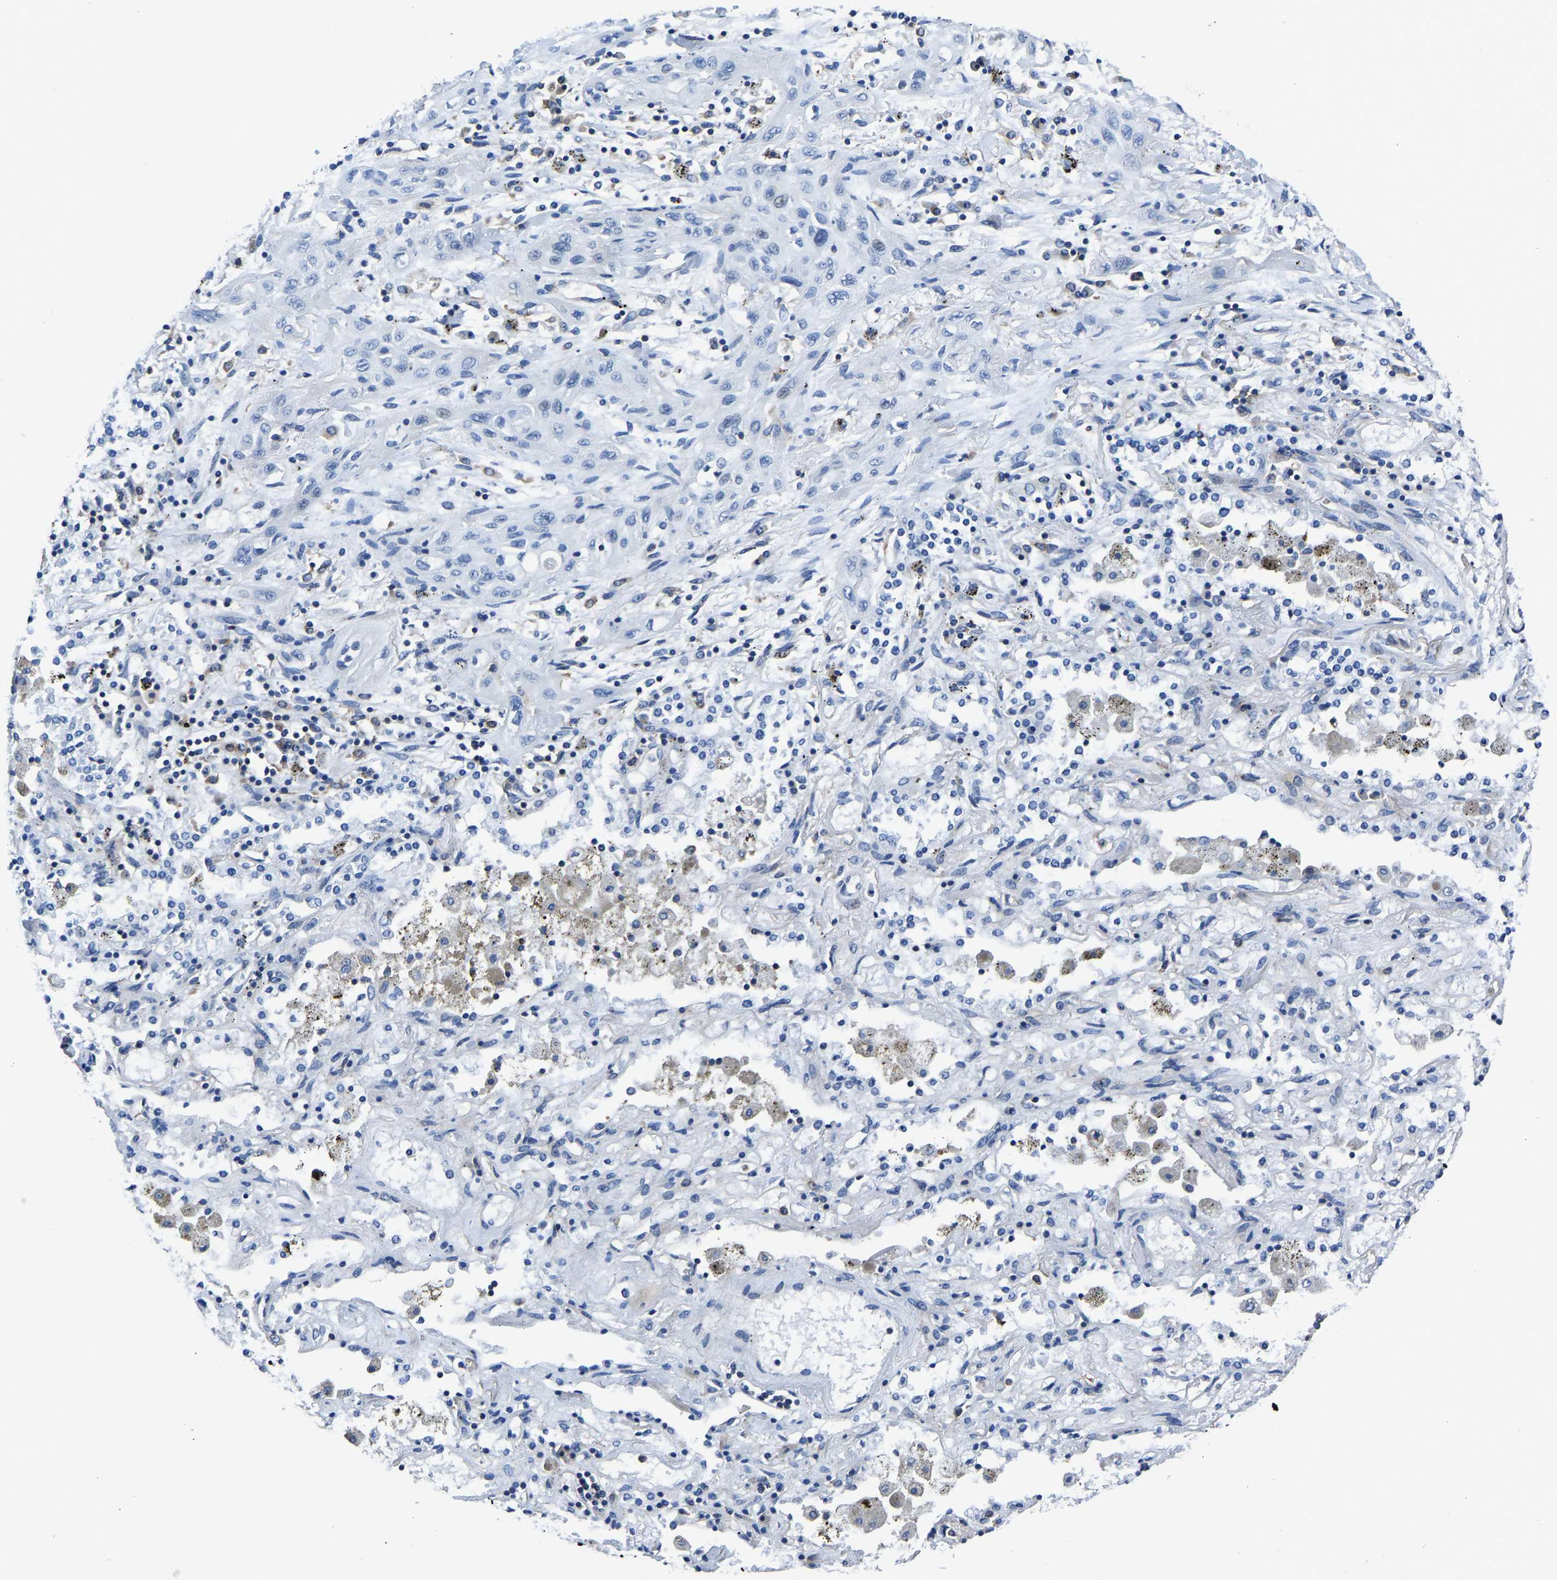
{"staining": {"intensity": "negative", "quantity": "none", "location": "none"}, "tissue": "lung cancer", "cell_type": "Tumor cells", "image_type": "cancer", "snomed": [{"axis": "morphology", "description": "Squamous cell carcinoma, NOS"}, {"axis": "topography", "description": "Lung"}], "caption": "Lung cancer (squamous cell carcinoma) was stained to show a protein in brown. There is no significant expression in tumor cells.", "gene": "PRKAR1A", "patient": {"sex": "female", "age": 47}}